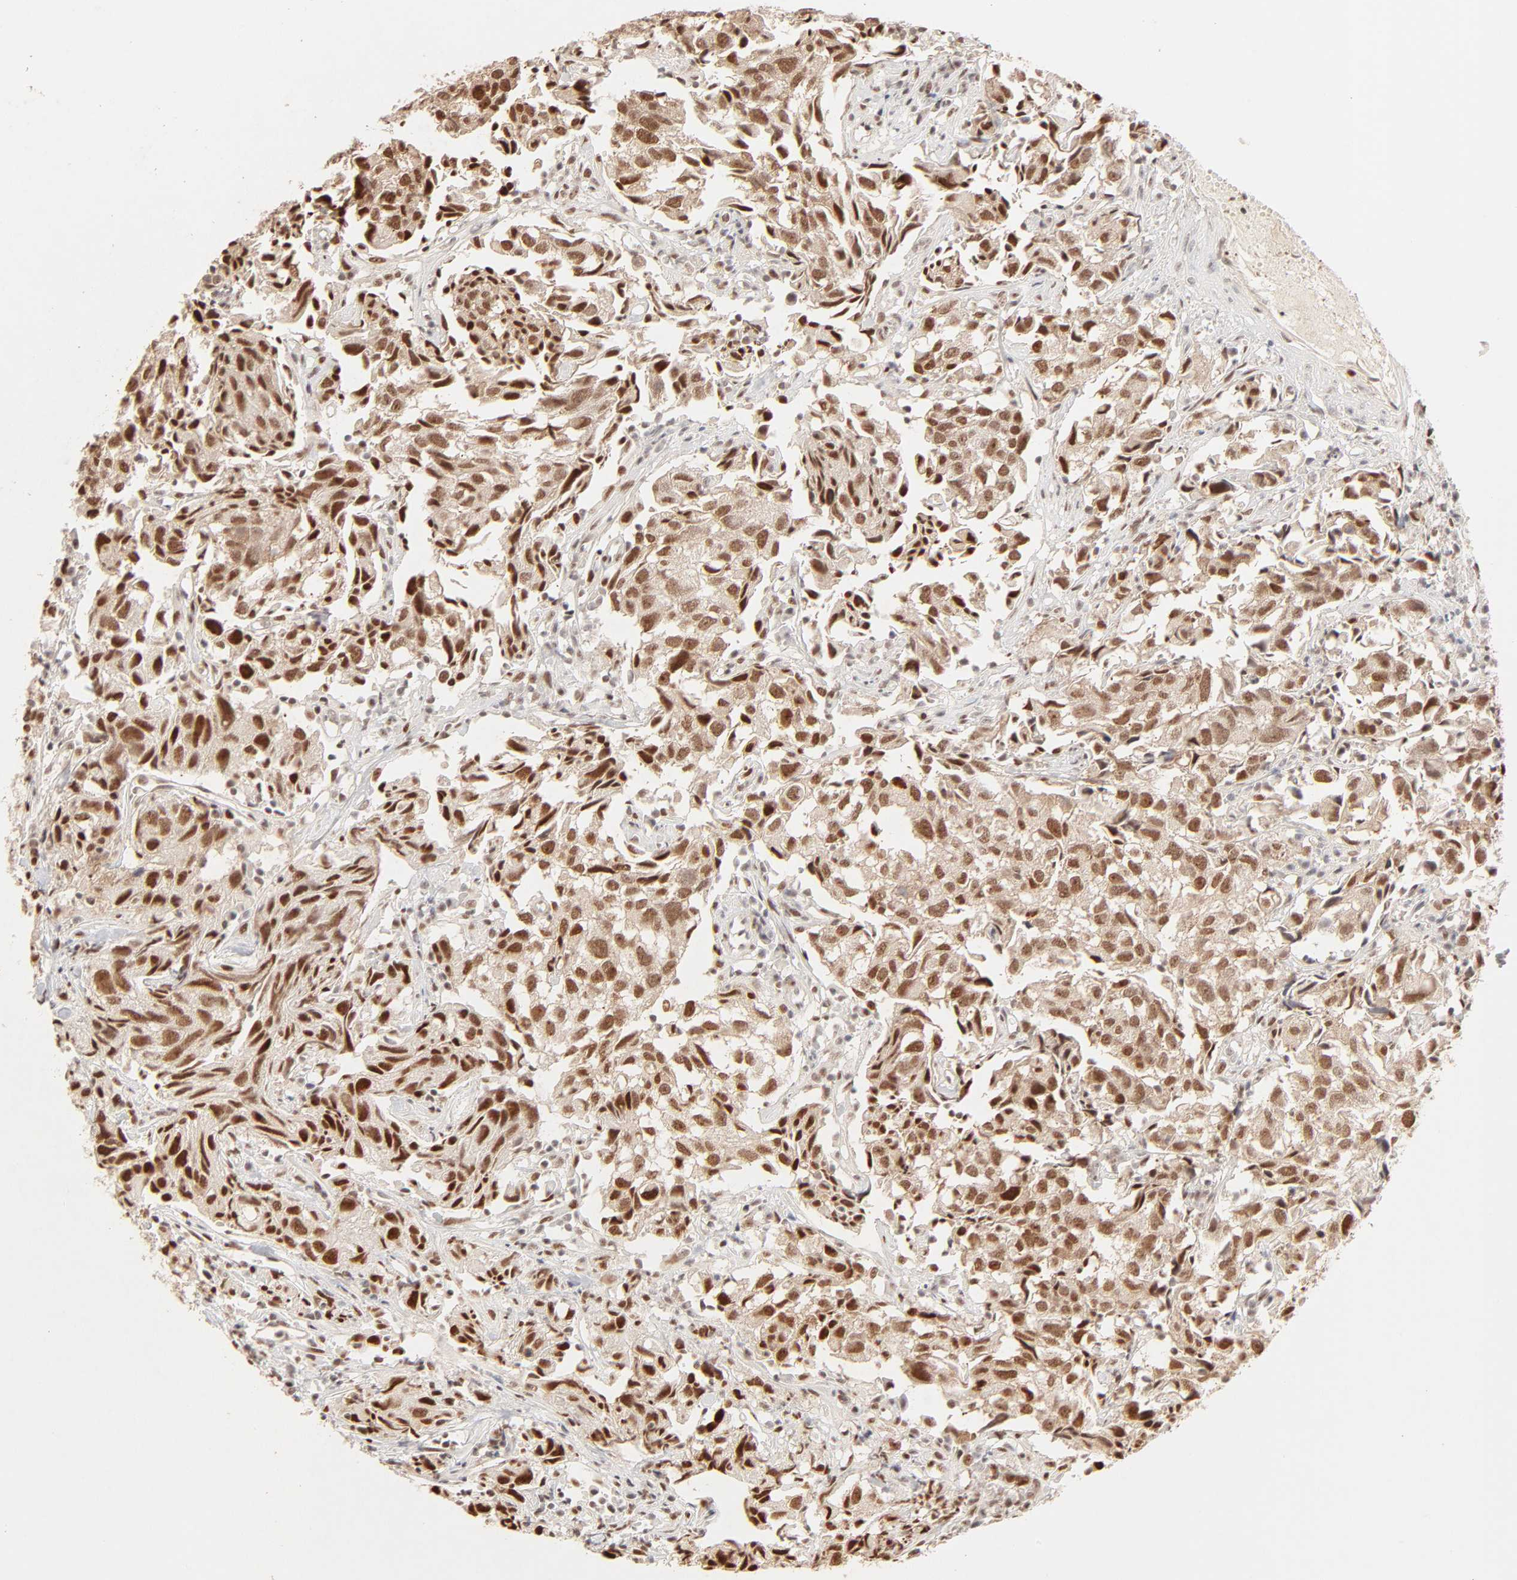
{"staining": {"intensity": "strong", "quantity": ">75%", "location": "nuclear"}, "tissue": "urothelial cancer", "cell_type": "Tumor cells", "image_type": "cancer", "snomed": [{"axis": "morphology", "description": "Urothelial carcinoma, High grade"}, {"axis": "topography", "description": "Urinary bladder"}], "caption": "Immunohistochemistry image of neoplastic tissue: human urothelial carcinoma (high-grade) stained using immunohistochemistry exhibits high levels of strong protein expression localized specifically in the nuclear of tumor cells, appearing as a nuclear brown color.", "gene": "FAM50A", "patient": {"sex": "female", "age": 75}}